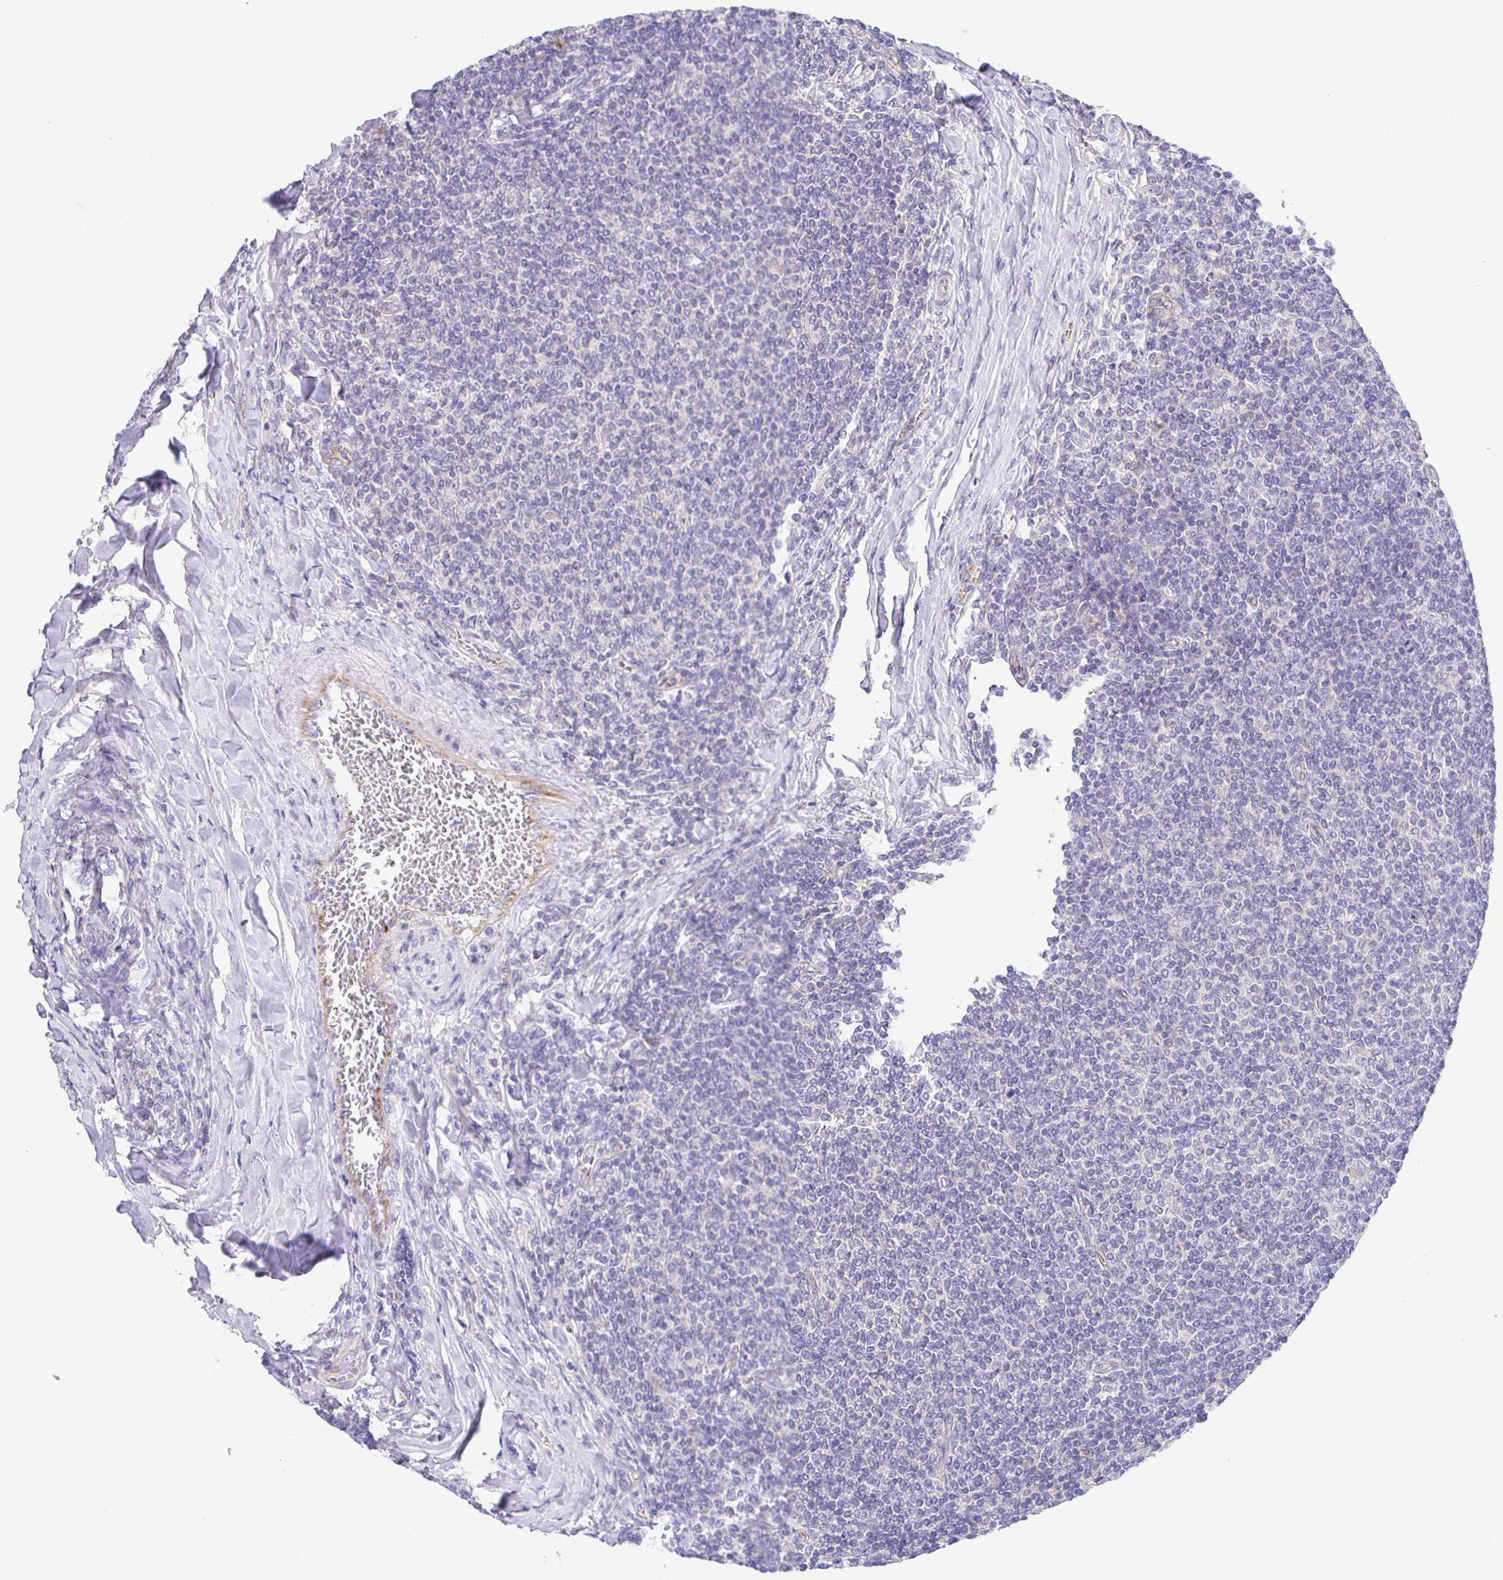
{"staining": {"intensity": "negative", "quantity": "none", "location": "none"}, "tissue": "lymphoma", "cell_type": "Tumor cells", "image_type": "cancer", "snomed": [{"axis": "morphology", "description": "Malignant lymphoma, non-Hodgkin's type, Low grade"}, {"axis": "topography", "description": "Lymph node"}], "caption": "High power microscopy micrograph of an immunohistochemistry (IHC) histopathology image of lymphoma, revealing no significant staining in tumor cells.", "gene": "JMJD4", "patient": {"sex": "male", "age": 52}}